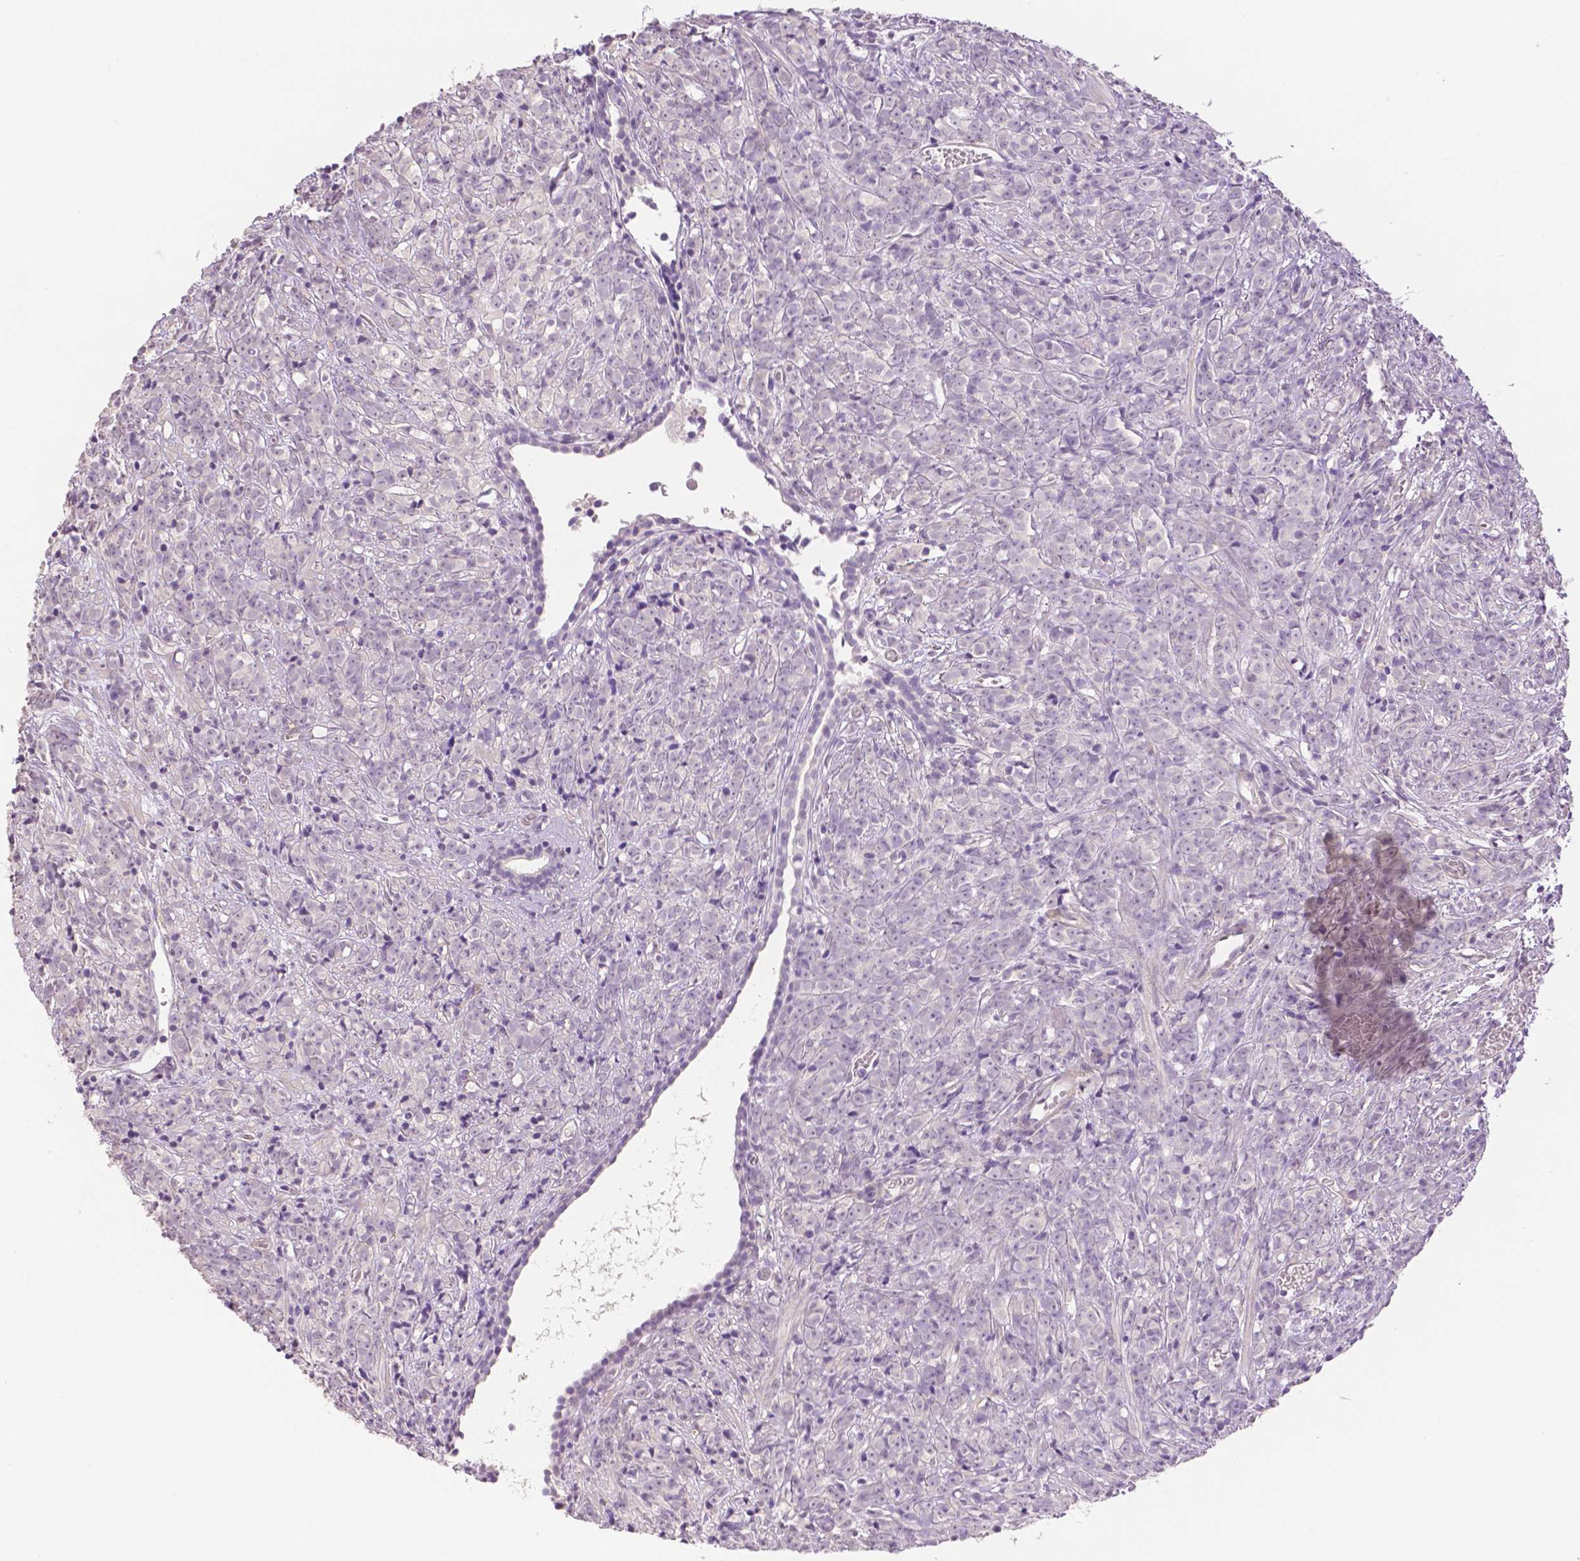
{"staining": {"intensity": "negative", "quantity": "none", "location": "none"}, "tissue": "prostate cancer", "cell_type": "Tumor cells", "image_type": "cancer", "snomed": [{"axis": "morphology", "description": "Adenocarcinoma, High grade"}, {"axis": "topography", "description": "Prostate"}], "caption": "This is an IHC histopathology image of high-grade adenocarcinoma (prostate). There is no positivity in tumor cells.", "gene": "THY1", "patient": {"sex": "male", "age": 81}}